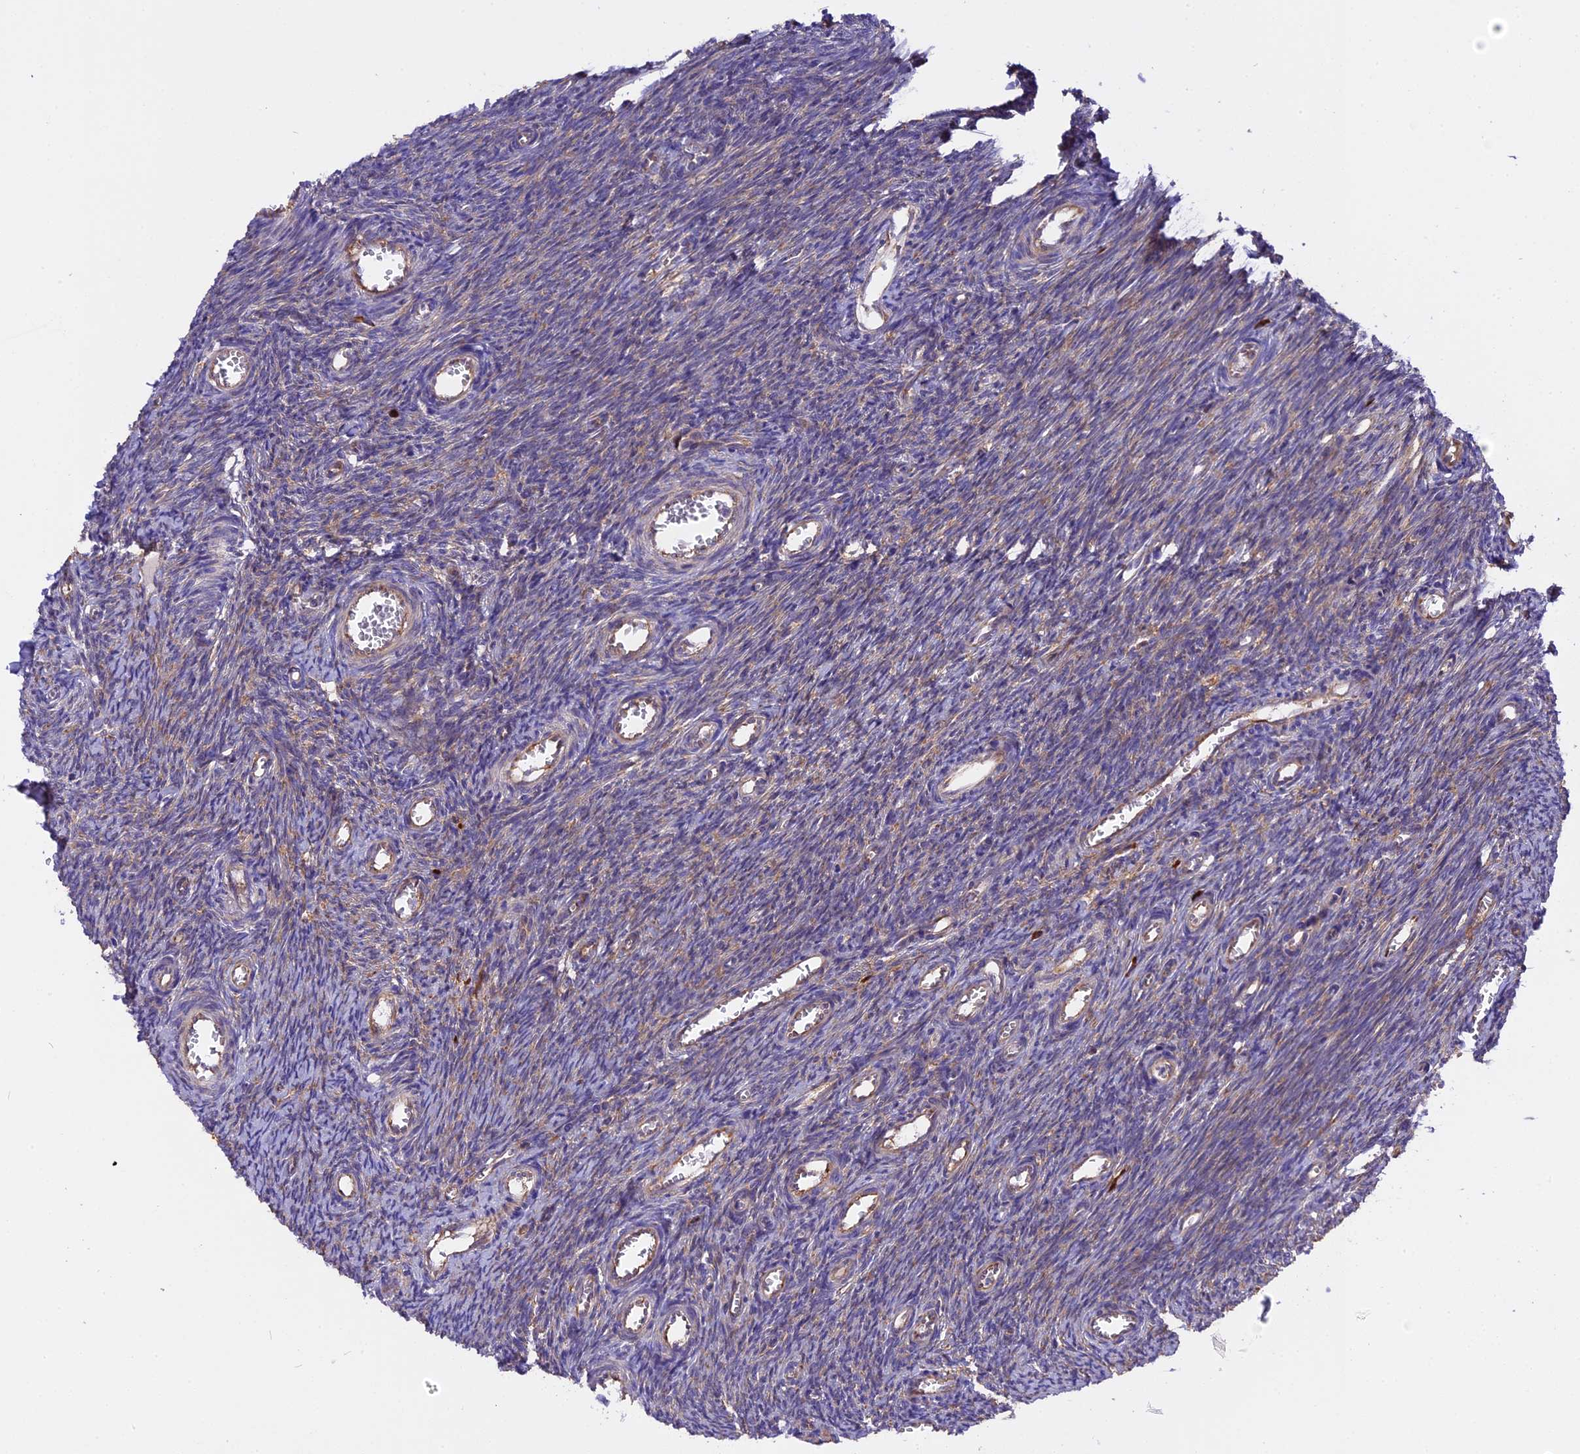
{"staining": {"intensity": "moderate", "quantity": "25%-75%", "location": "cytoplasmic/membranous"}, "tissue": "ovary", "cell_type": "Follicle cells", "image_type": "normal", "snomed": [{"axis": "morphology", "description": "Normal tissue, NOS"}, {"axis": "topography", "description": "Ovary"}], "caption": "IHC image of benign ovary: human ovary stained using immunohistochemistry (IHC) exhibits medium levels of moderate protein expression localized specifically in the cytoplasmic/membranous of follicle cells, appearing as a cytoplasmic/membranous brown color.", "gene": "GNPTAB", "patient": {"sex": "female", "age": 44}}